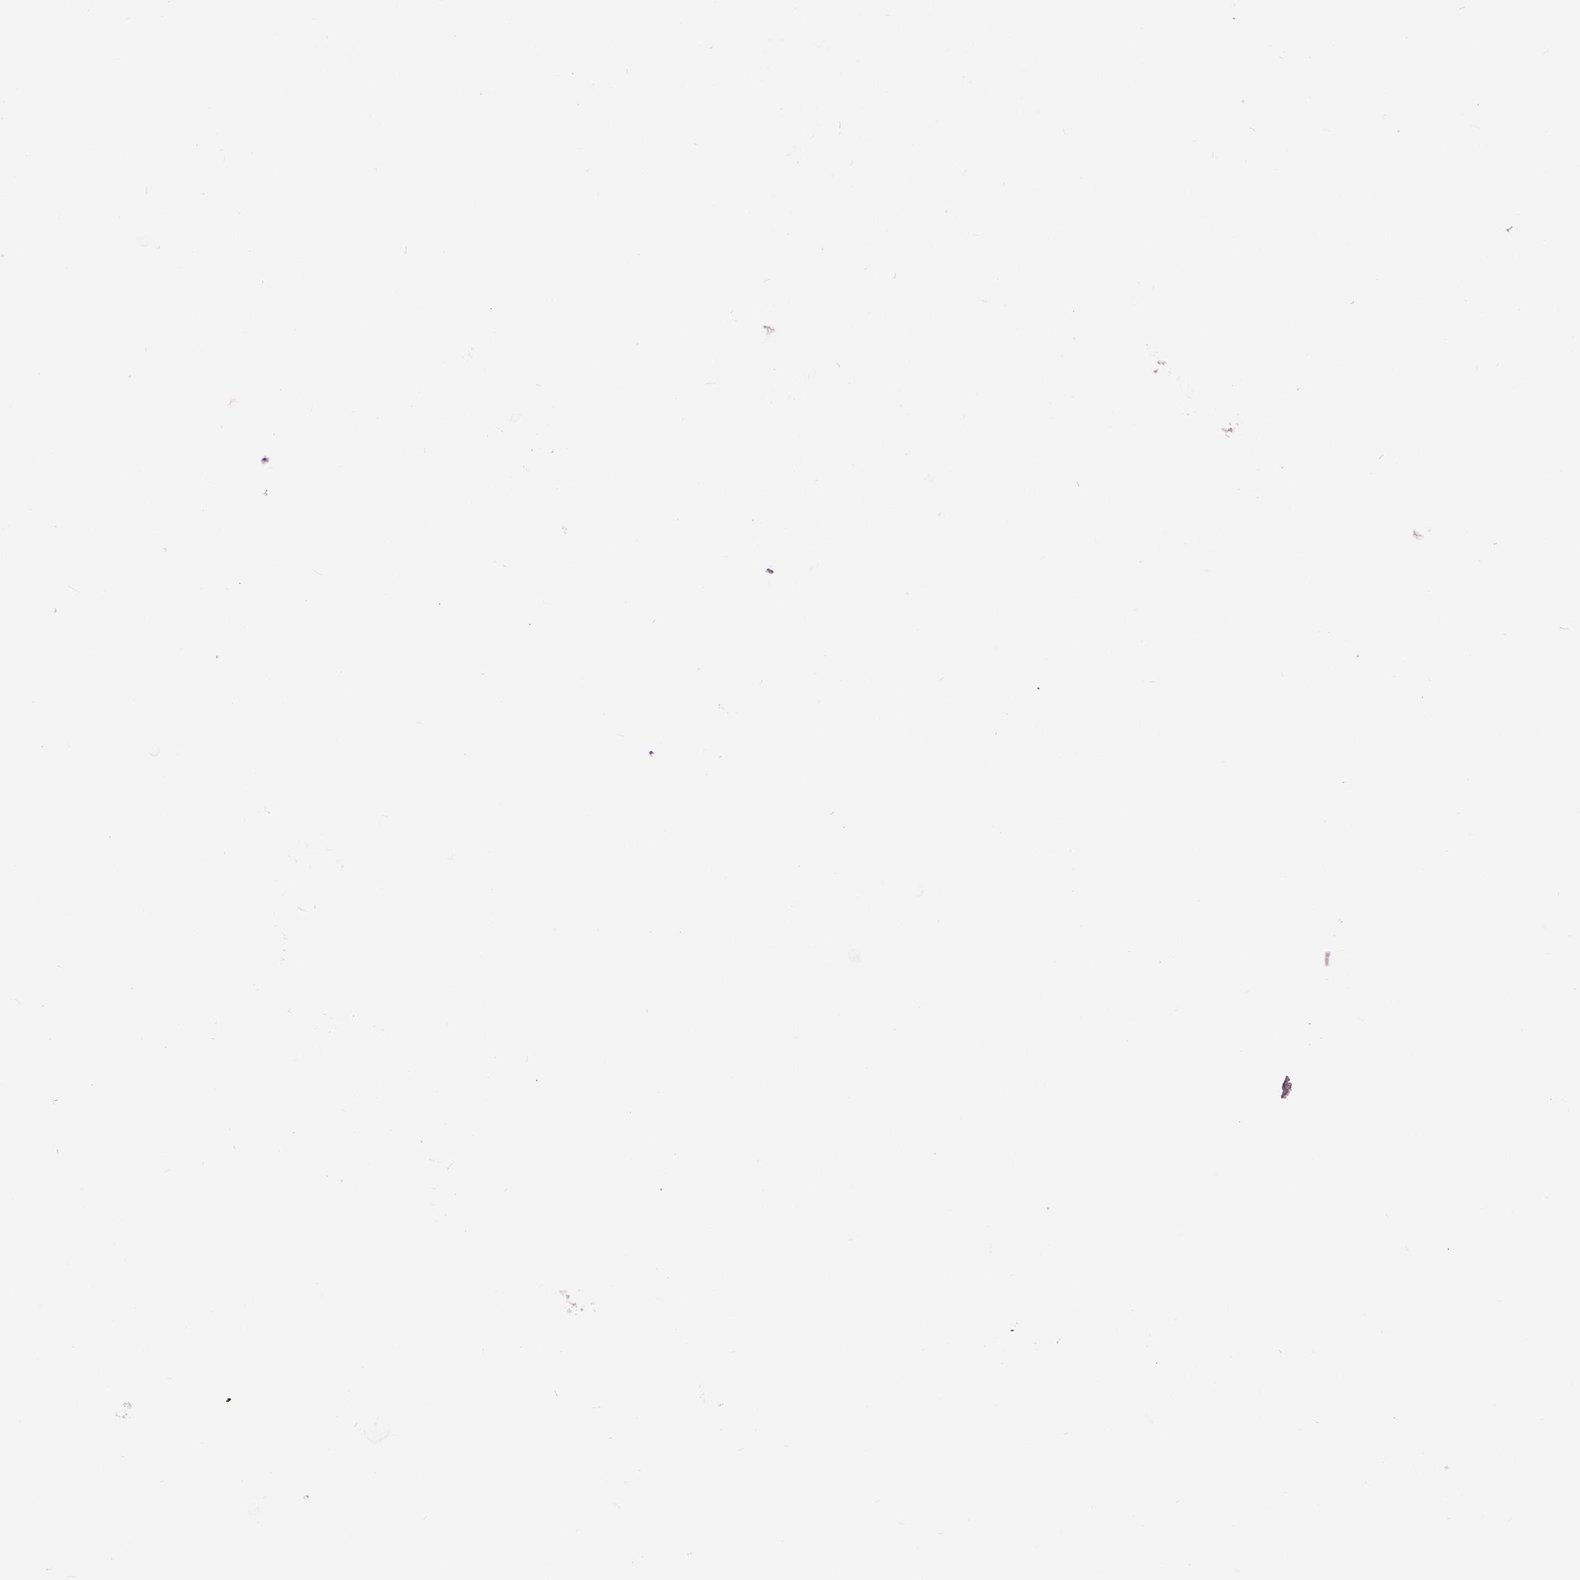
{"staining": {"intensity": "negative", "quantity": "none", "location": "none"}, "tissue": "prostate cancer", "cell_type": "Tumor cells", "image_type": "cancer", "snomed": [{"axis": "morphology", "description": "Adenocarcinoma, High grade"}, {"axis": "topography", "description": "Prostate"}], "caption": "The image demonstrates no staining of tumor cells in prostate cancer. Nuclei are stained in blue.", "gene": "AMBP", "patient": {"sex": "male", "age": 68}}